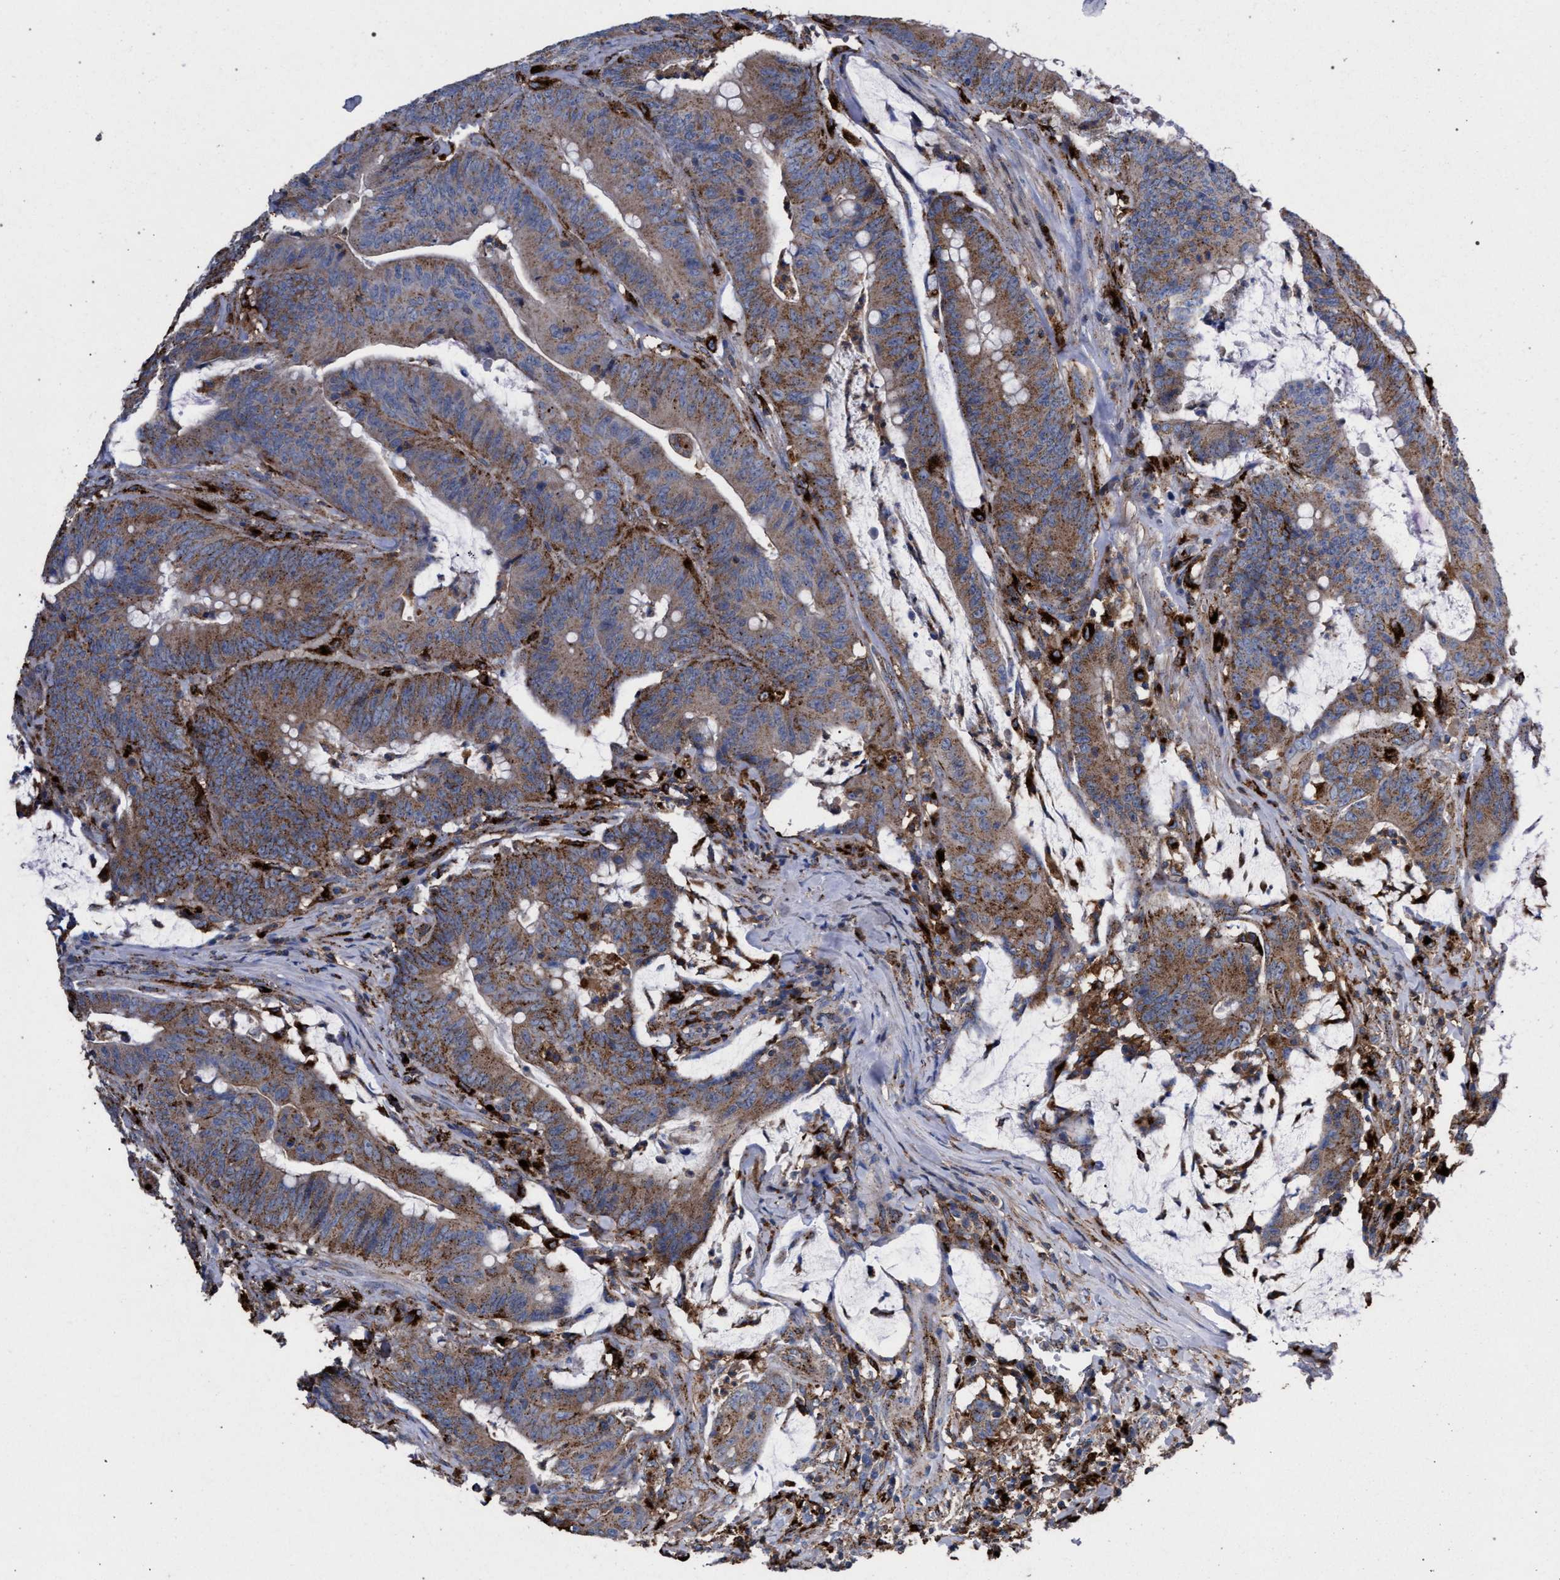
{"staining": {"intensity": "moderate", "quantity": ">75%", "location": "cytoplasmic/membranous"}, "tissue": "colorectal cancer", "cell_type": "Tumor cells", "image_type": "cancer", "snomed": [{"axis": "morphology", "description": "Adenocarcinoma, NOS"}, {"axis": "topography", "description": "Colon"}], "caption": "Protein analysis of colorectal cancer tissue exhibits moderate cytoplasmic/membranous expression in approximately >75% of tumor cells. (DAB (3,3'-diaminobenzidine) = brown stain, brightfield microscopy at high magnification).", "gene": "PPT1", "patient": {"sex": "male", "age": 45}}